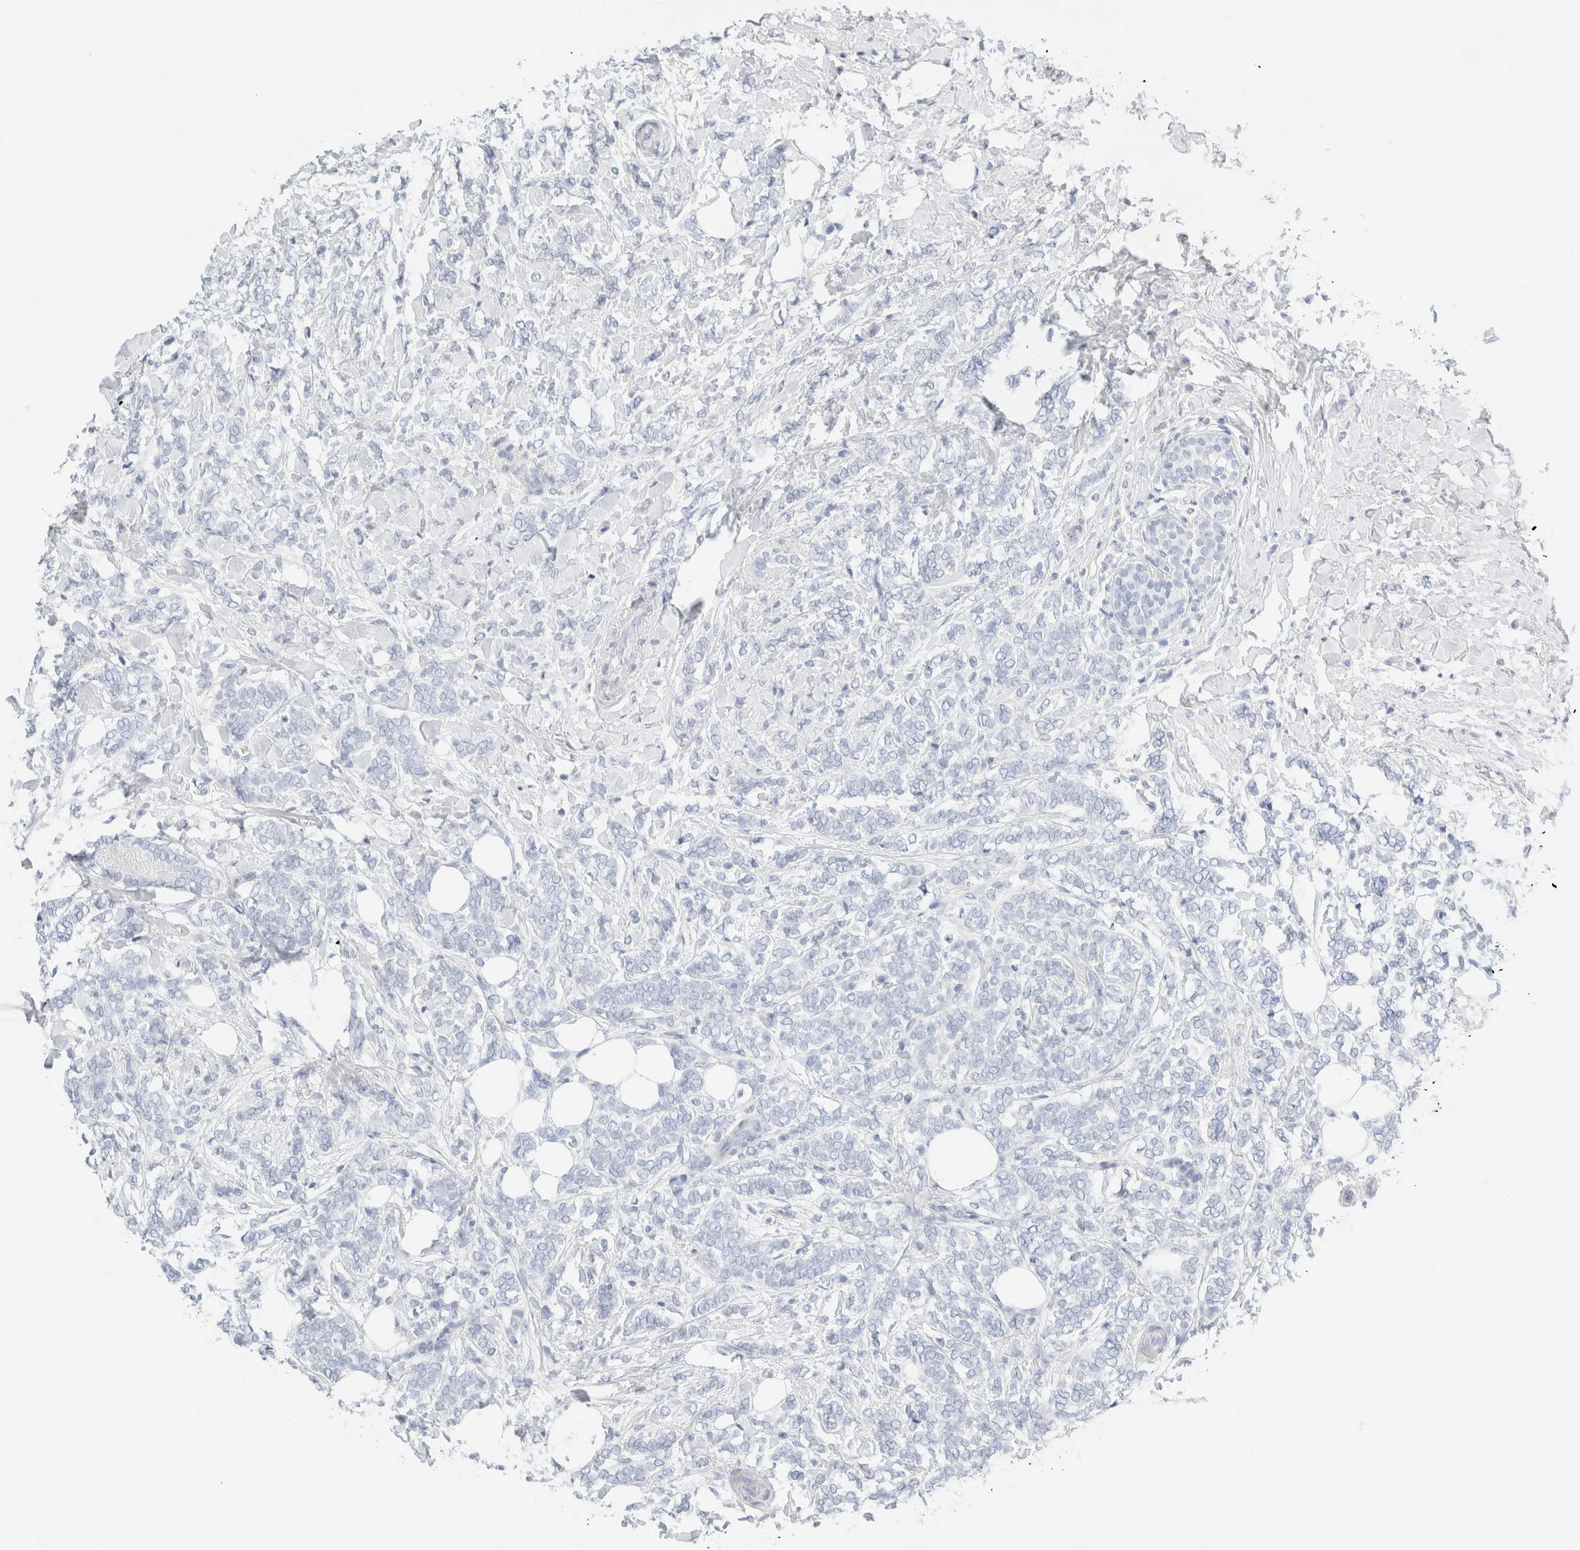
{"staining": {"intensity": "negative", "quantity": "none", "location": "none"}, "tissue": "breast cancer", "cell_type": "Tumor cells", "image_type": "cancer", "snomed": [{"axis": "morphology", "description": "Lobular carcinoma"}, {"axis": "topography", "description": "Breast"}], "caption": "The immunohistochemistry (IHC) photomicrograph has no significant expression in tumor cells of breast cancer (lobular carcinoma) tissue.", "gene": "DPYS", "patient": {"sex": "female", "age": 50}}